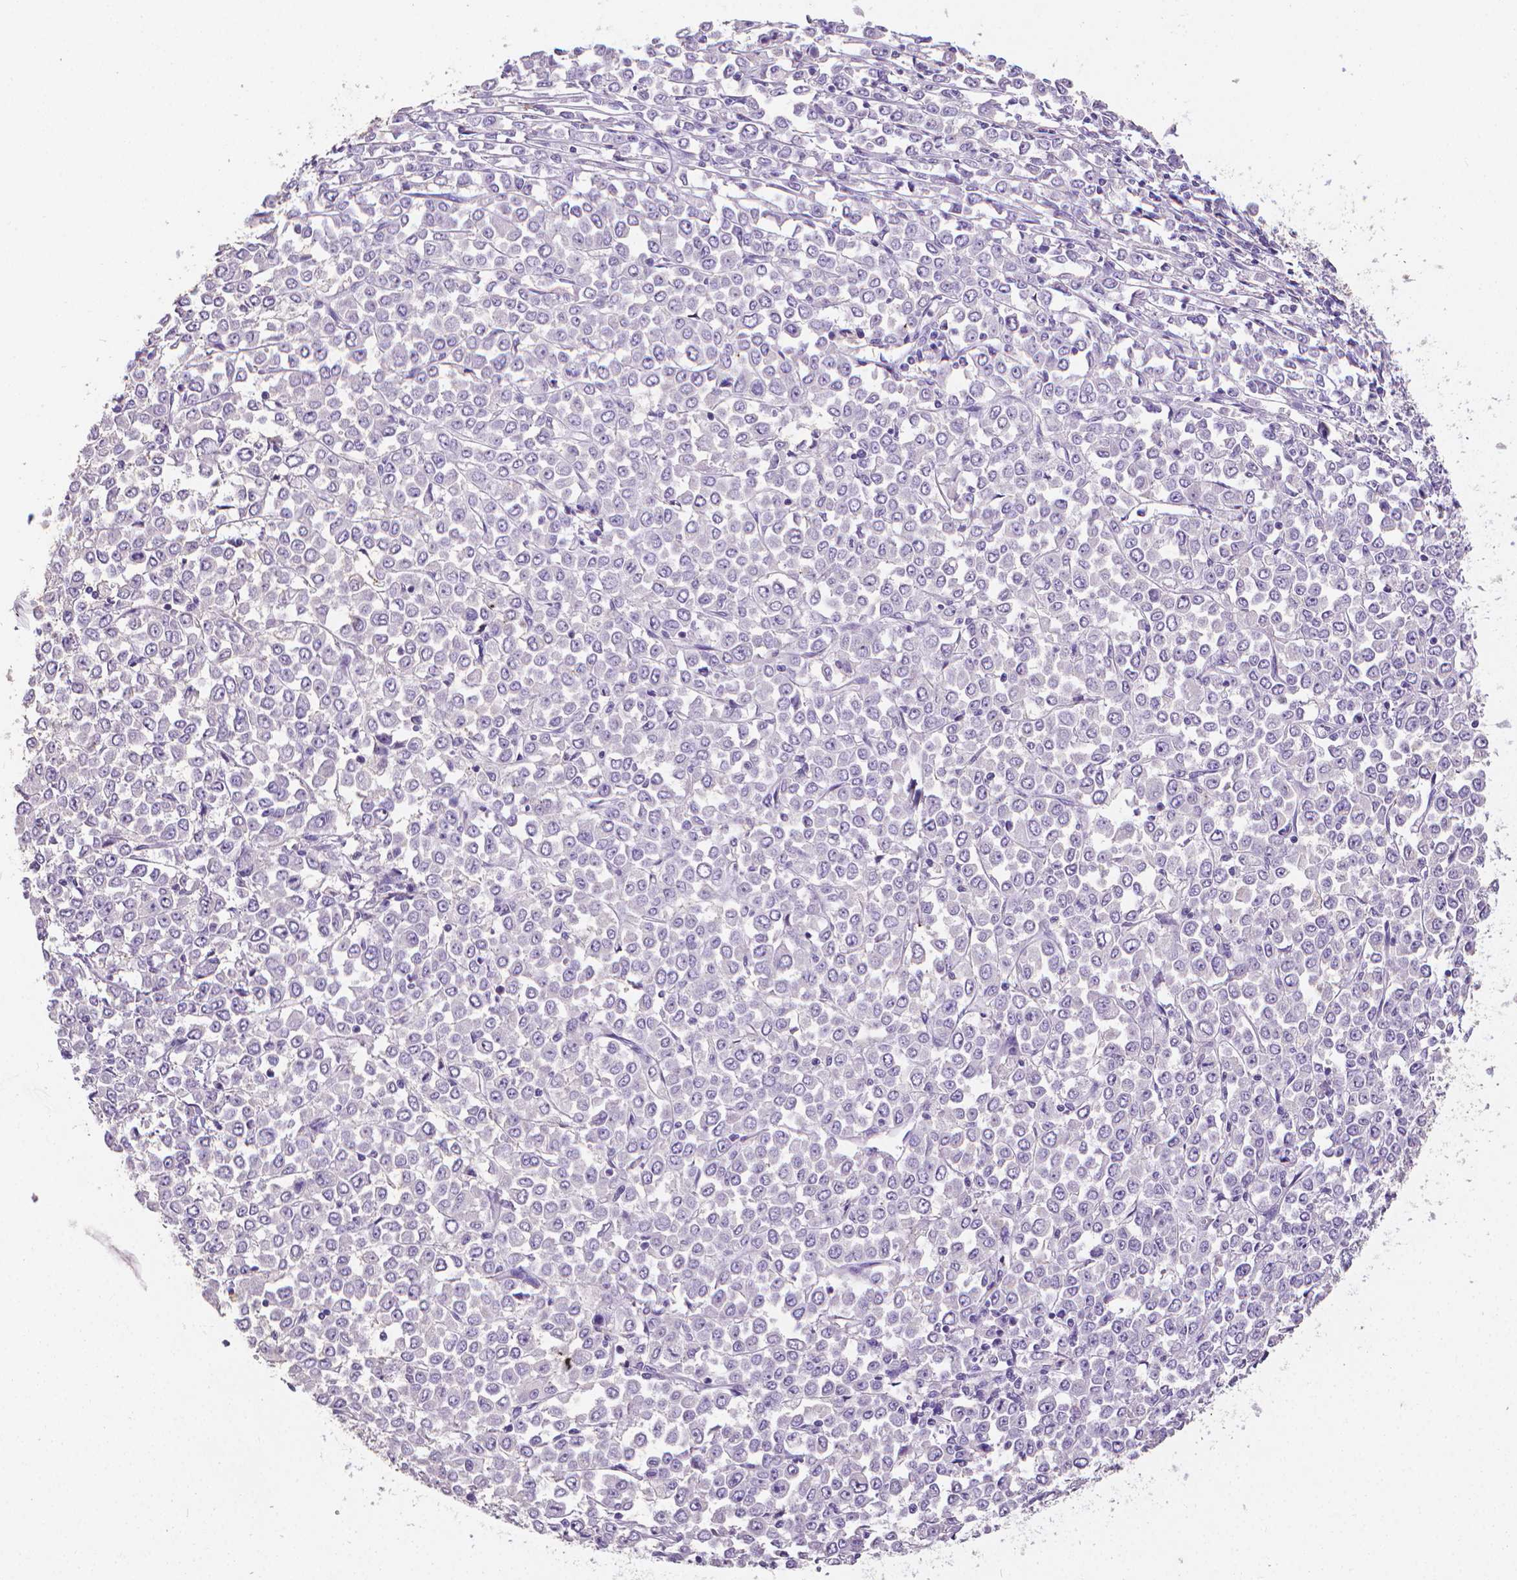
{"staining": {"intensity": "negative", "quantity": "none", "location": "none"}, "tissue": "stomach cancer", "cell_type": "Tumor cells", "image_type": "cancer", "snomed": [{"axis": "morphology", "description": "Adenocarcinoma, NOS"}, {"axis": "topography", "description": "Stomach, upper"}], "caption": "There is no significant expression in tumor cells of stomach cancer (adenocarcinoma). (DAB IHC visualized using brightfield microscopy, high magnification).", "gene": "XPNPEP2", "patient": {"sex": "male", "age": 70}}